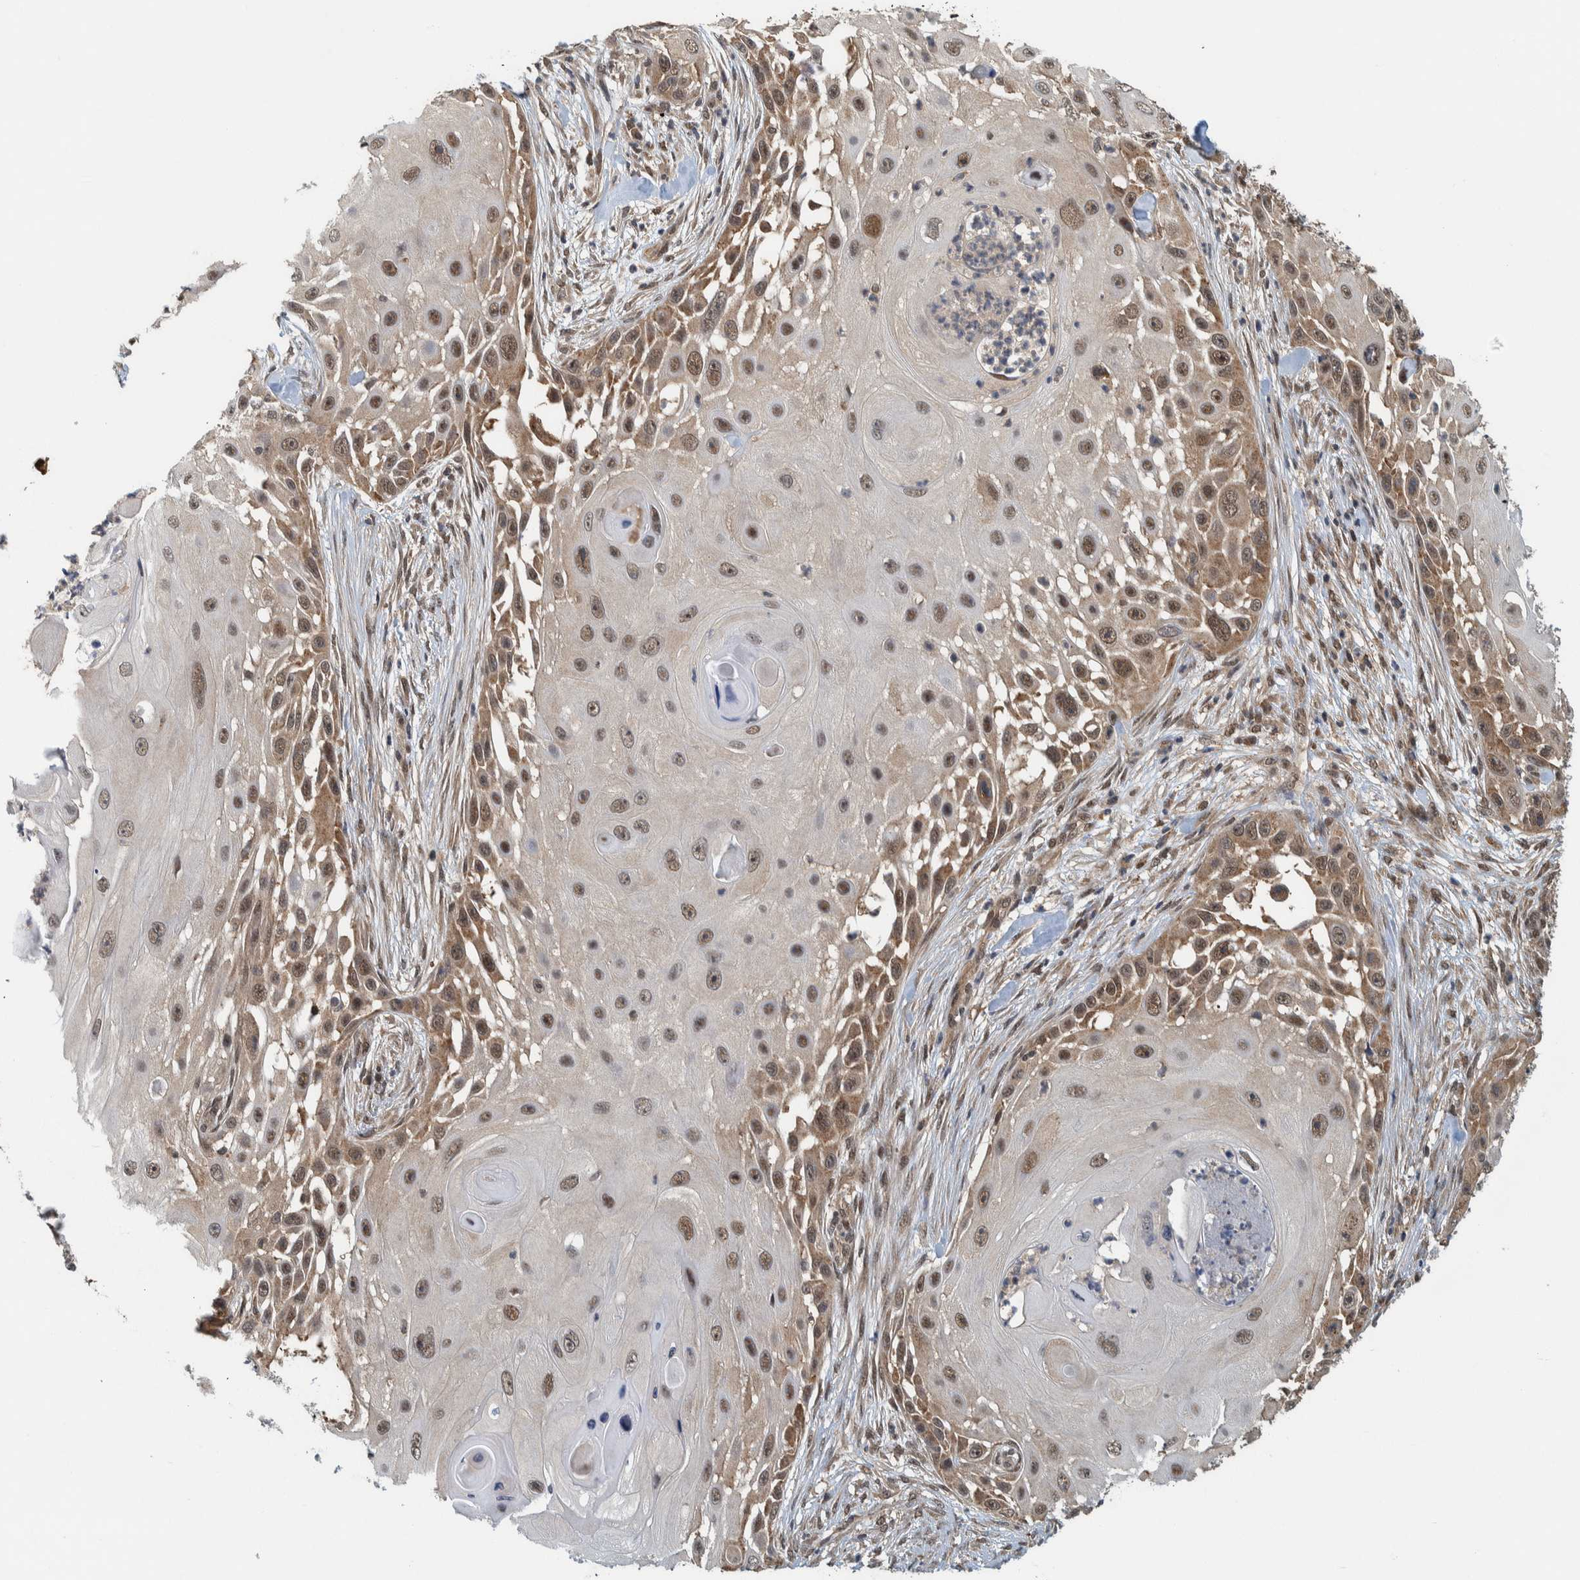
{"staining": {"intensity": "moderate", "quantity": "25%-75%", "location": "cytoplasmic/membranous,nuclear"}, "tissue": "skin cancer", "cell_type": "Tumor cells", "image_type": "cancer", "snomed": [{"axis": "morphology", "description": "Squamous cell carcinoma, NOS"}, {"axis": "topography", "description": "Skin"}], "caption": "Immunohistochemistry micrograph of squamous cell carcinoma (skin) stained for a protein (brown), which demonstrates medium levels of moderate cytoplasmic/membranous and nuclear positivity in approximately 25%-75% of tumor cells.", "gene": "COPS3", "patient": {"sex": "female", "age": 44}}